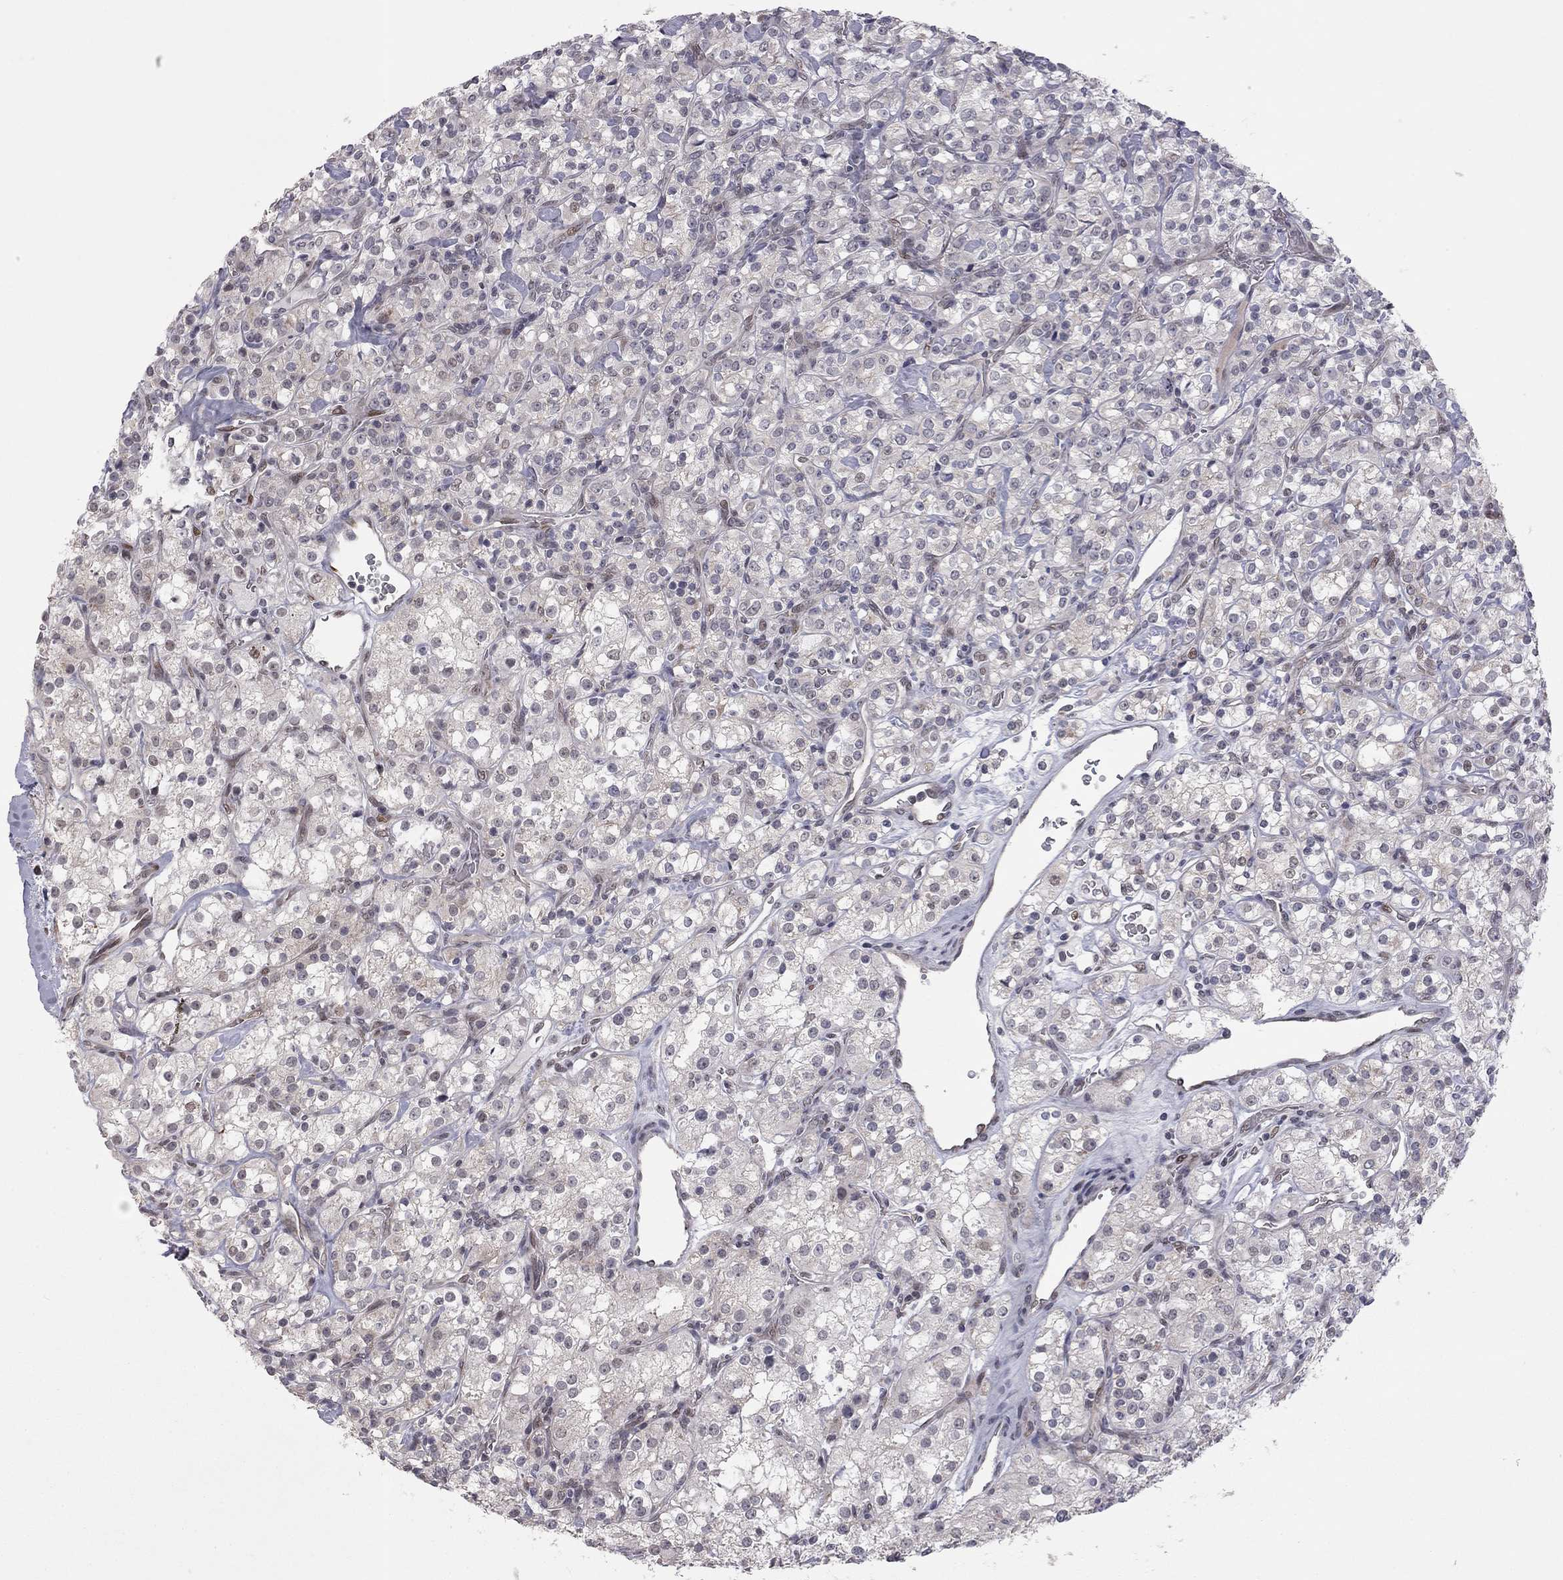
{"staining": {"intensity": "weak", "quantity": "<25%", "location": "nuclear"}, "tissue": "renal cancer", "cell_type": "Tumor cells", "image_type": "cancer", "snomed": [{"axis": "morphology", "description": "Adenocarcinoma, NOS"}, {"axis": "topography", "description": "Kidney"}], "caption": "Tumor cells show no significant expression in renal cancer (adenocarcinoma).", "gene": "MC3R", "patient": {"sex": "male", "age": 77}}